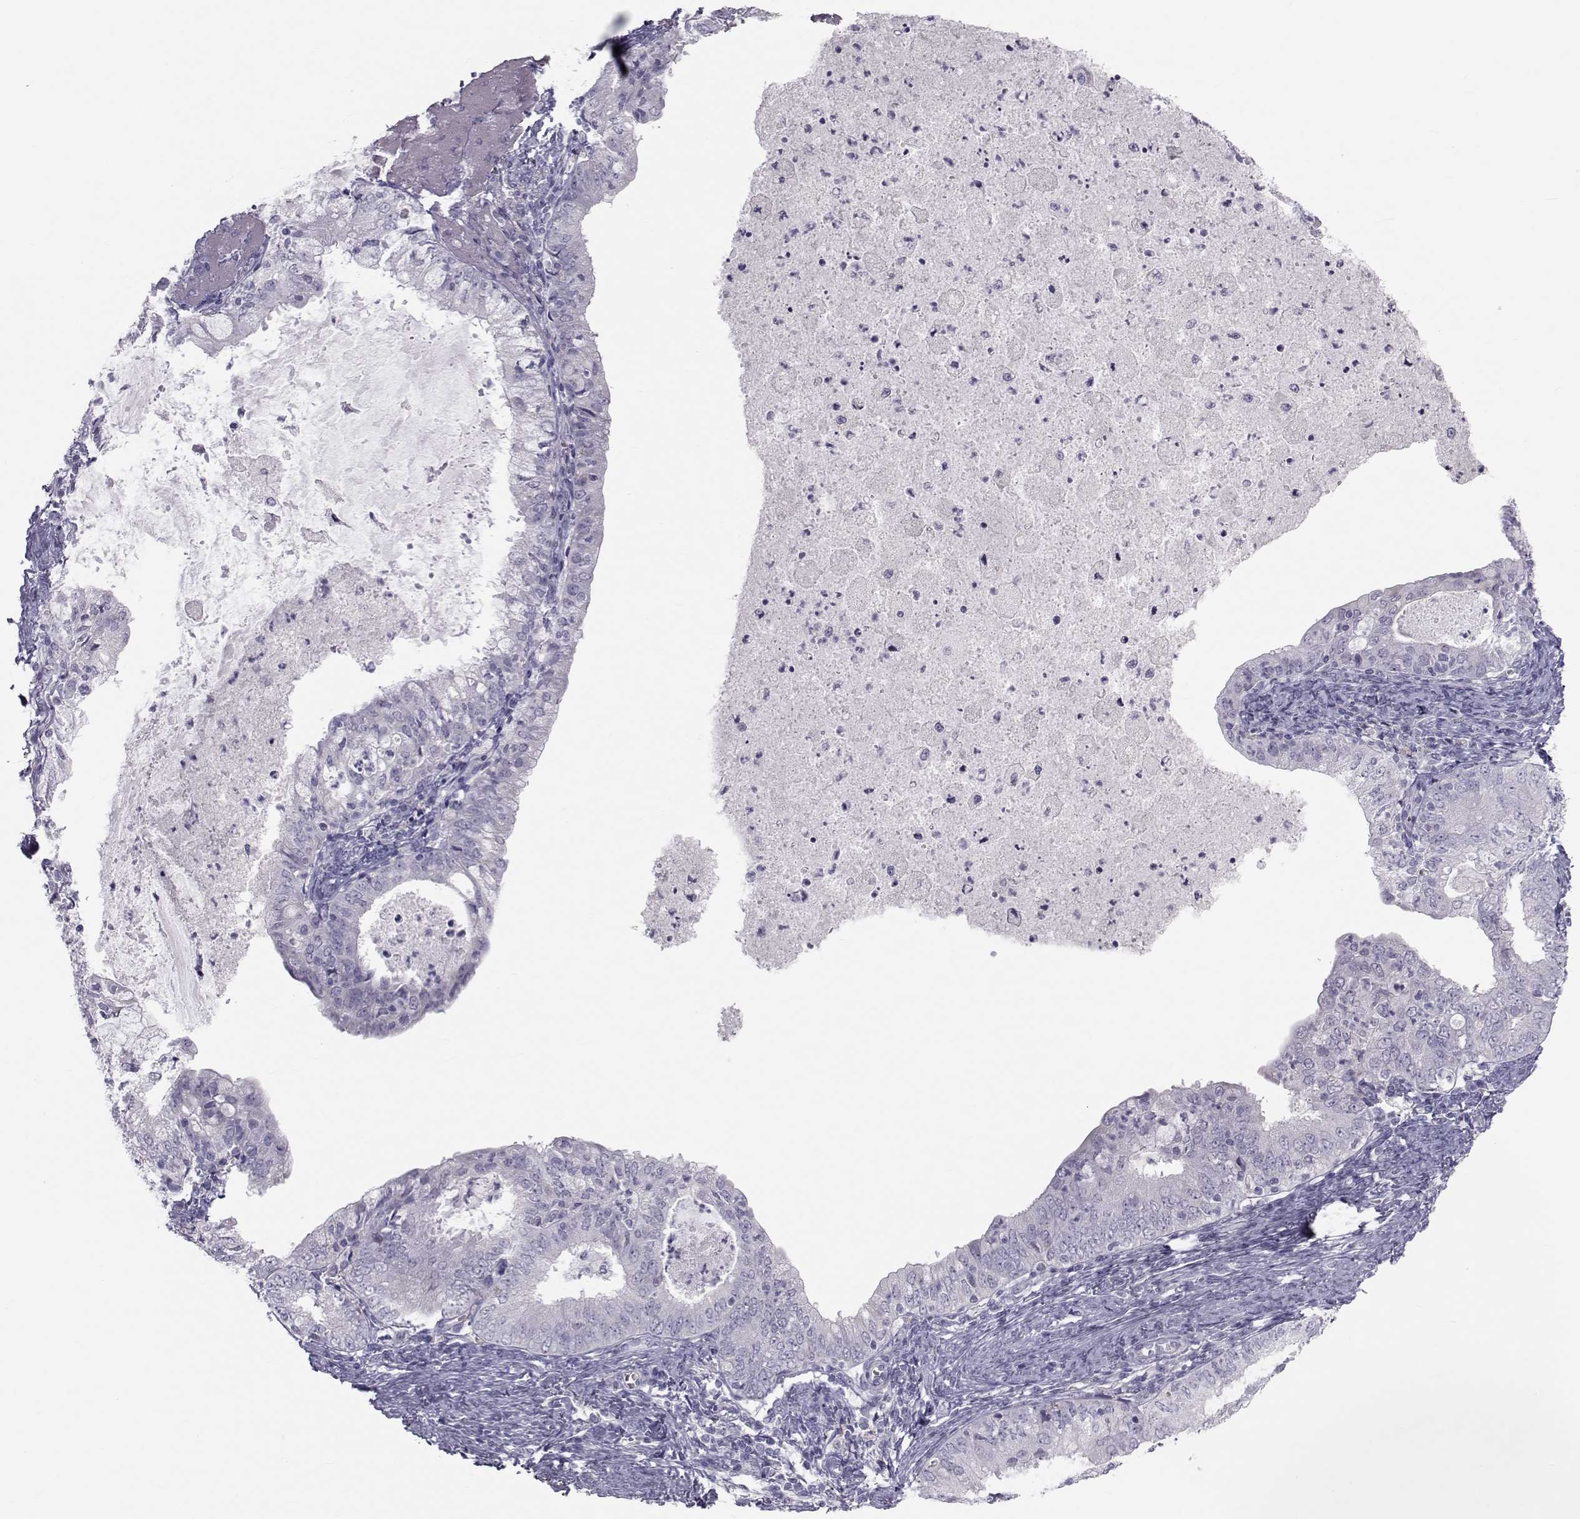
{"staining": {"intensity": "negative", "quantity": "none", "location": "none"}, "tissue": "endometrial cancer", "cell_type": "Tumor cells", "image_type": "cancer", "snomed": [{"axis": "morphology", "description": "Adenocarcinoma, NOS"}, {"axis": "topography", "description": "Endometrium"}], "caption": "A high-resolution micrograph shows immunohistochemistry staining of endometrial cancer, which reveals no significant positivity in tumor cells.", "gene": "GARIN3", "patient": {"sex": "female", "age": 57}}